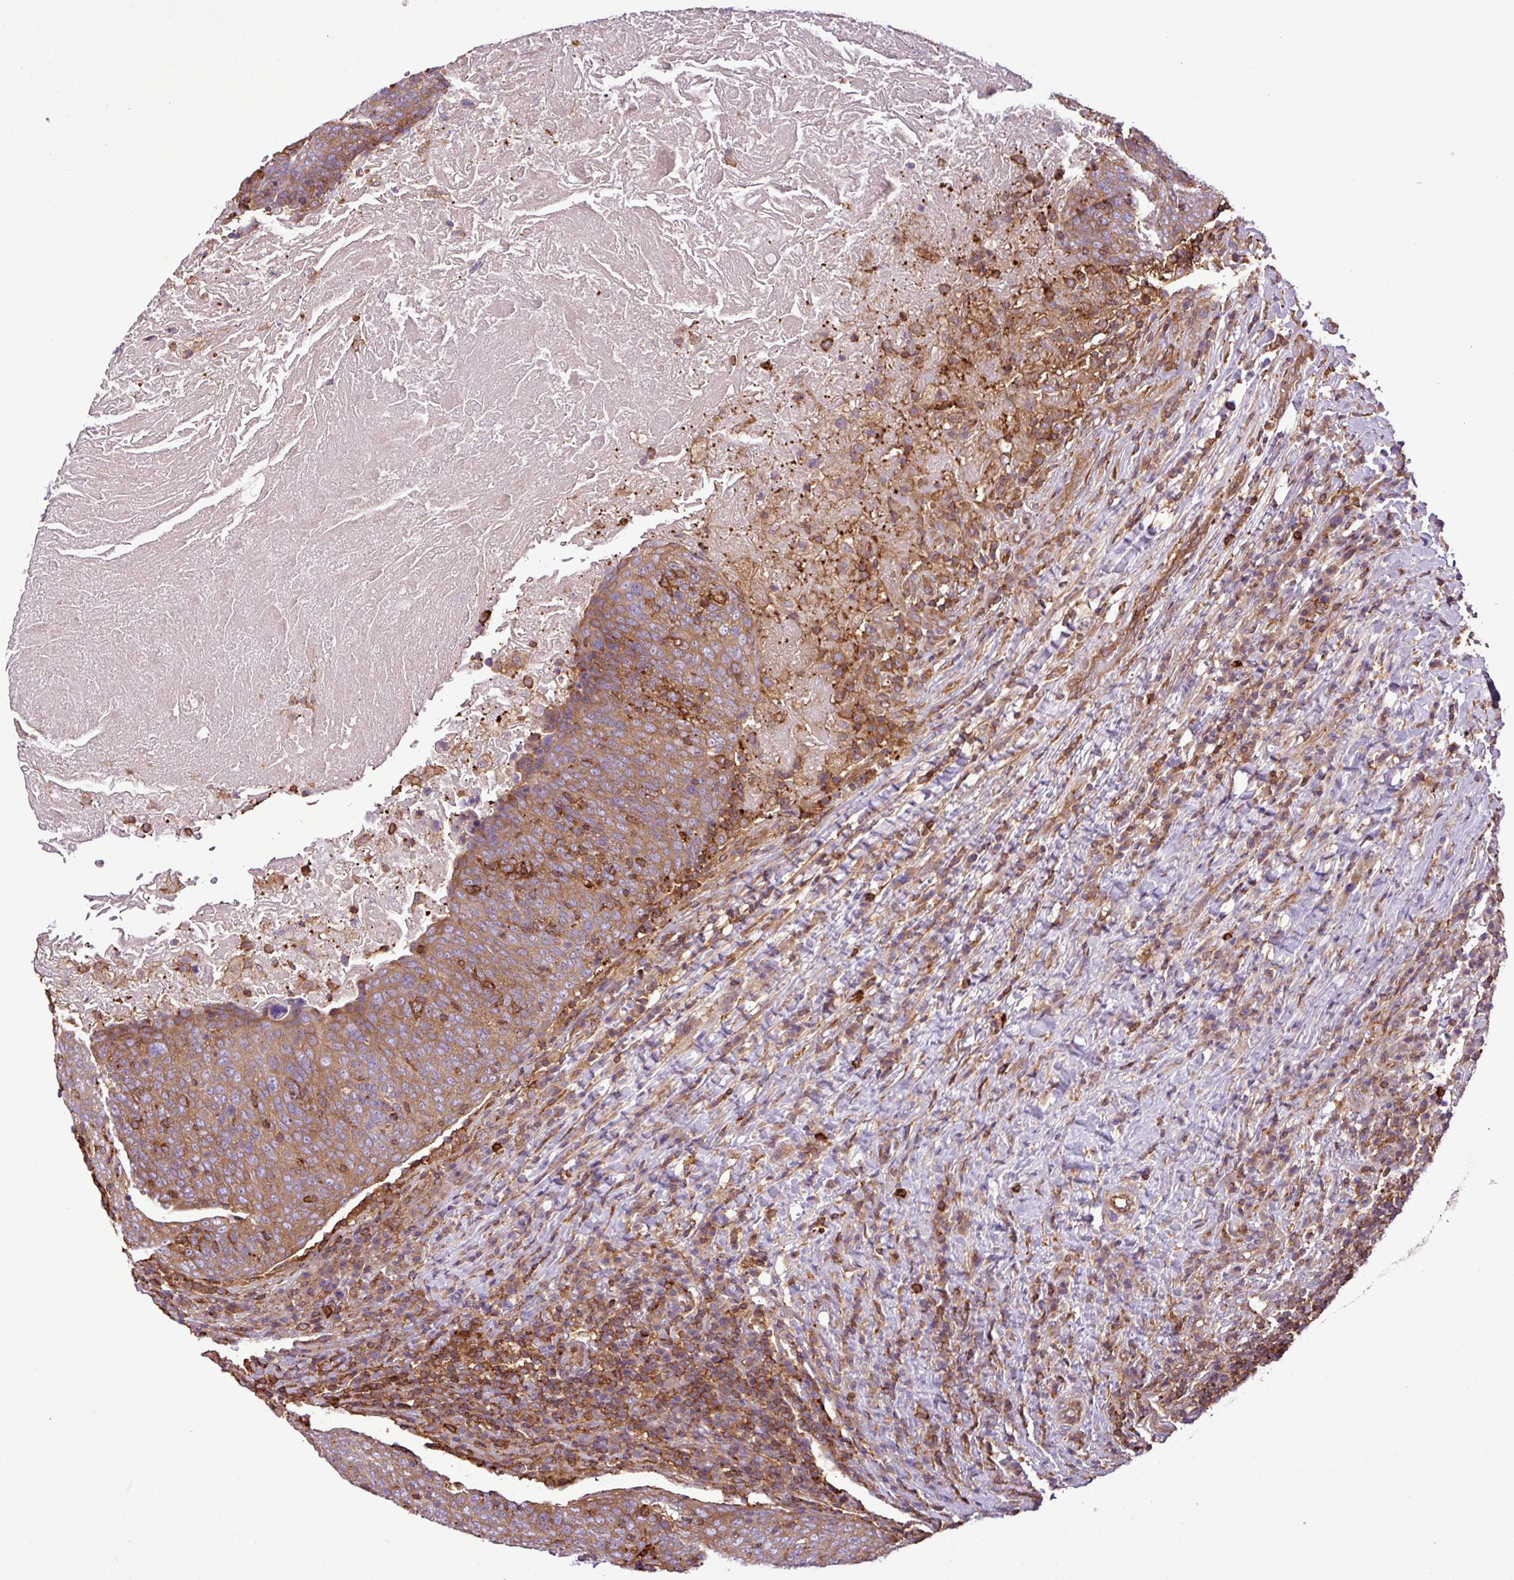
{"staining": {"intensity": "moderate", "quantity": ">75%", "location": "cytoplasmic/membranous"}, "tissue": "head and neck cancer", "cell_type": "Tumor cells", "image_type": "cancer", "snomed": [{"axis": "morphology", "description": "Squamous cell carcinoma, NOS"}, {"axis": "morphology", "description": "Squamous cell carcinoma, metastatic, NOS"}, {"axis": "topography", "description": "Lymph node"}, {"axis": "topography", "description": "Head-Neck"}], "caption": "Immunohistochemistry of metastatic squamous cell carcinoma (head and neck) reveals medium levels of moderate cytoplasmic/membranous expression in approximately >75% of tumor cells. Using DAB (brown) and hematoxylin (blue) stains, captured at high magnification using brightfield microscopy.", "gene": "PGAP6", "patient": {"sex": "male", "age": 62}}